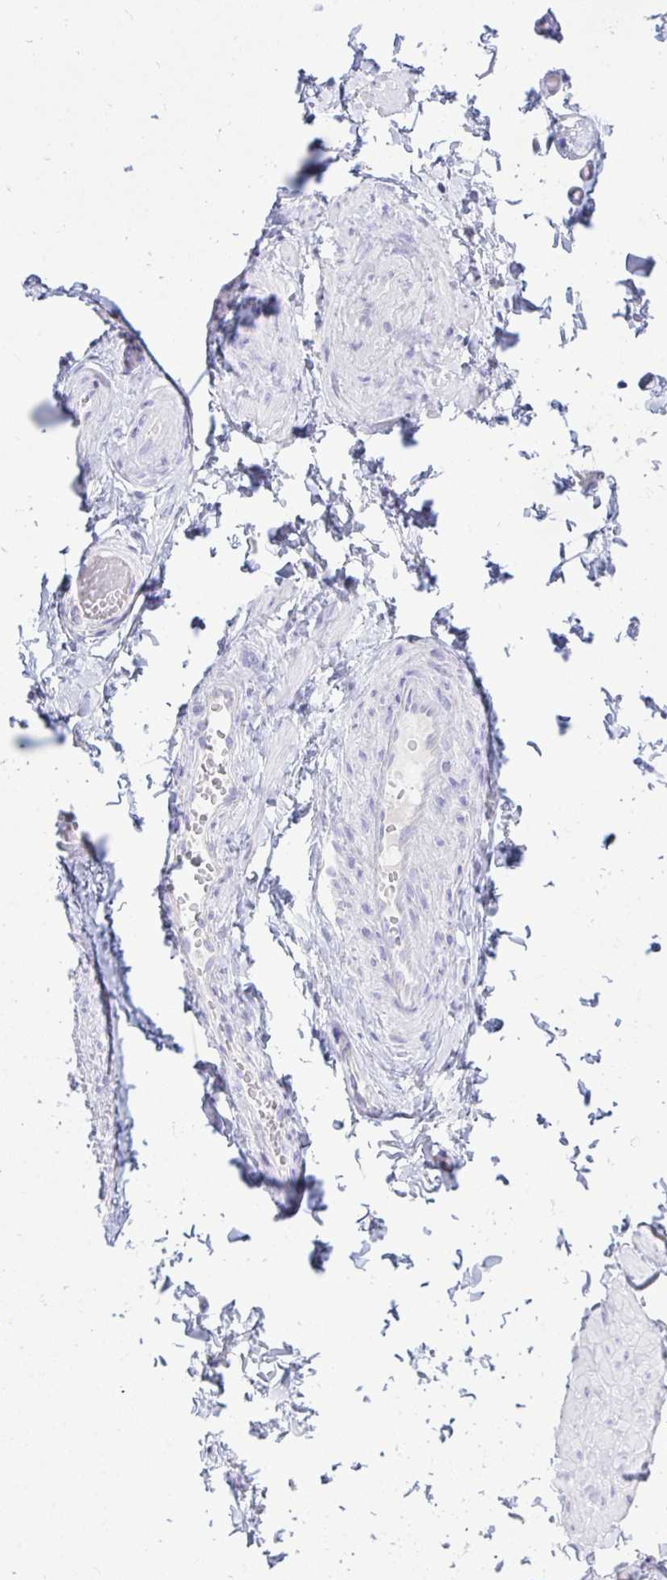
{"staining": {"intensity": "negative", "quantity": "none", "location": "none"}, "tissue": "adipose tissue", "cell_type": "Adipocytes", "image_type": "normal", "snomed": [{"axis": "morphology", "description": "Normal tissue, NOS"}, {"axis": "topography", "description": "Epididymis, spermatic cord, NOS"}, {"axis": "topography", "description": "Epididymis"}, {"axis": "topography", "description": "Peripheral nerve tissue"}], "caption": "A high-resolution histopathology image shows IHC staining of benign adipose tissue, which exhibits no significant positivity in adipocytes.", "gene": "HSPE1", "patient": {"sex": "male", "age": 29}}